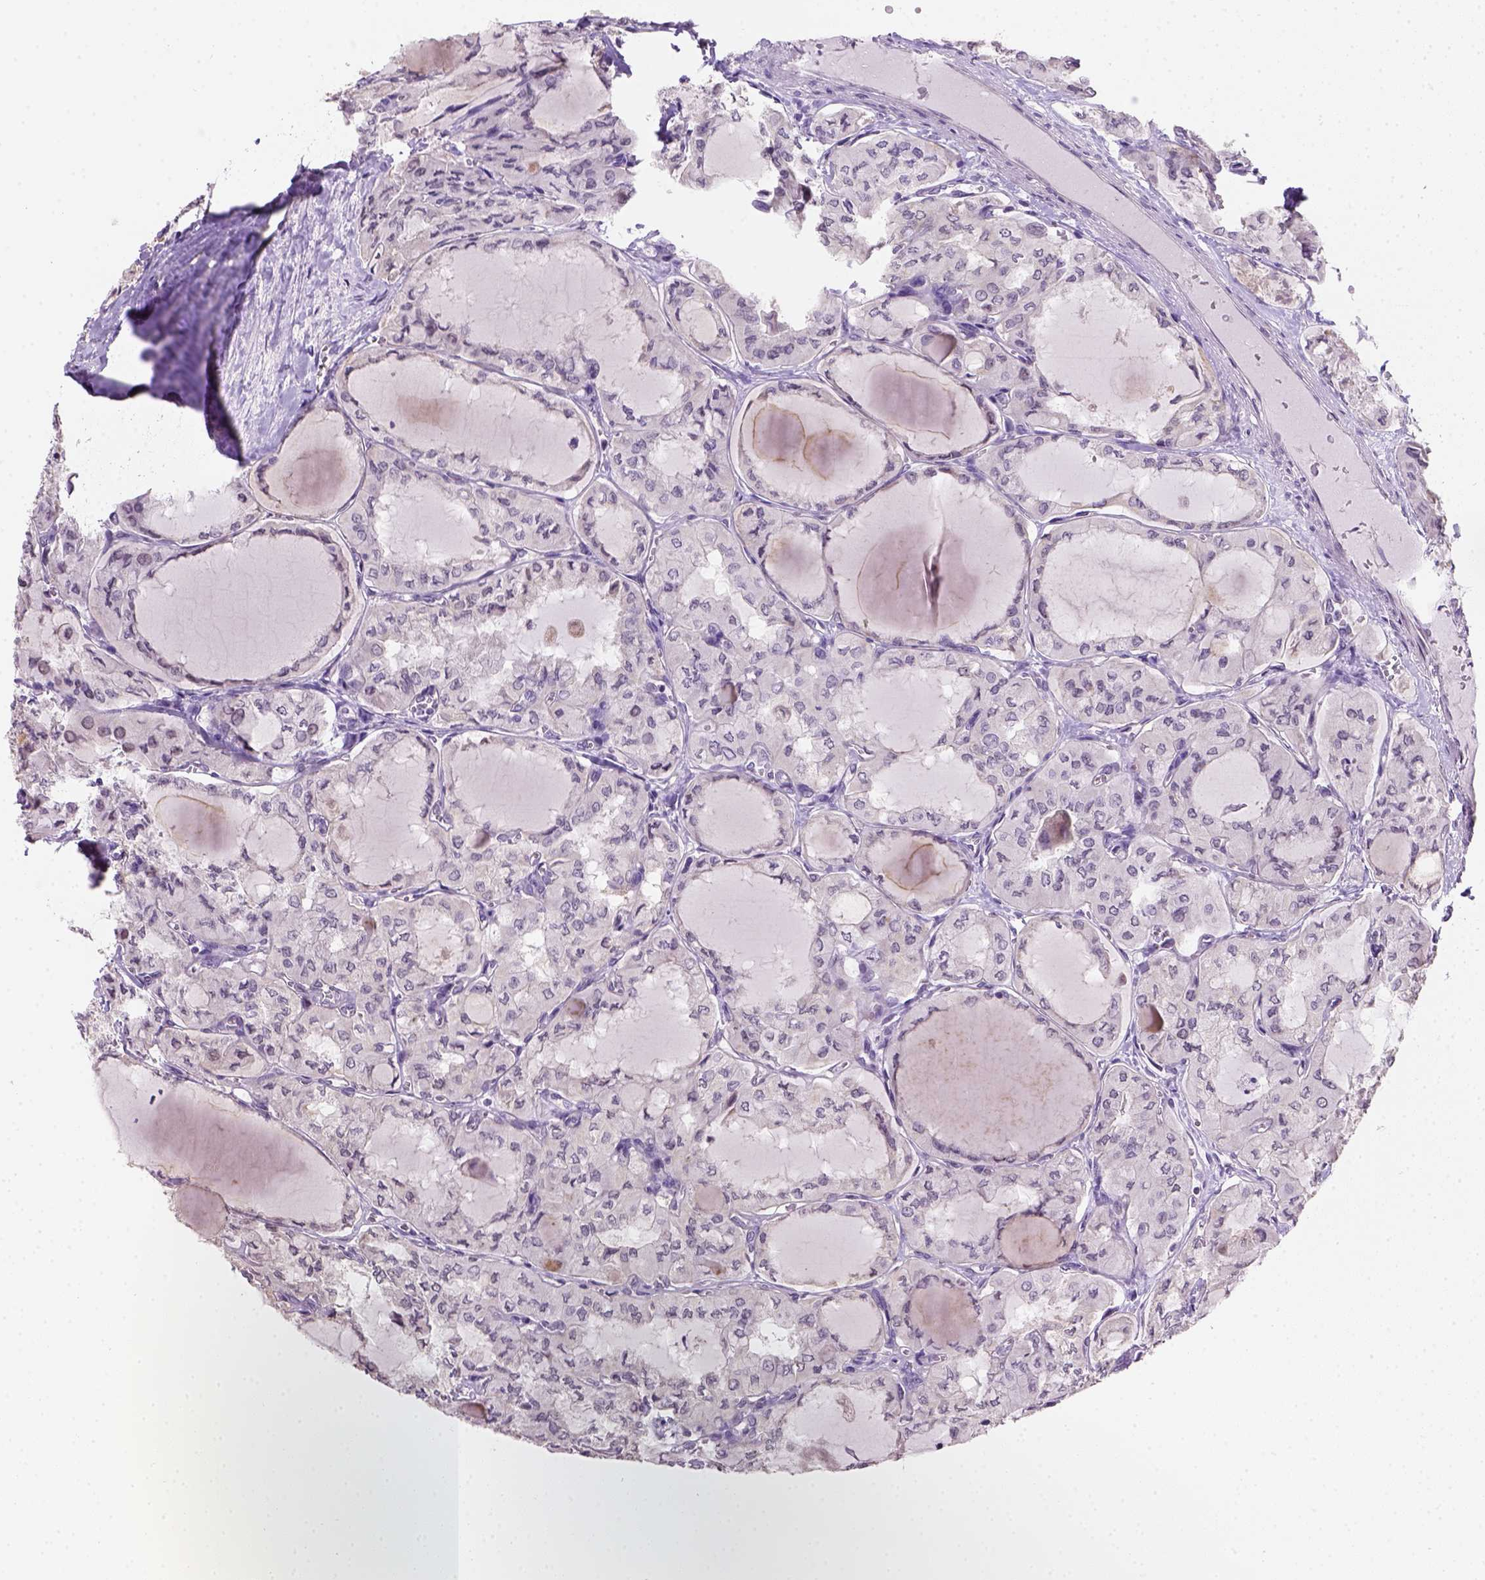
{"staining": {"intensity": "negative", "quantity": "none", "location": "none"}, "tissue": "thyroid cancer", "cell_type": "Tumor cells", "image_type": "cancer", "snomed": [{"axis": "morphology", "description": "Papillary adenocarcinoma, NOS"}, {"axis": "topography", "description": "Thyroid gland"}], "caption": "The micrograph shows no significant positivity in tumor cells of thyroid cancer (papillary adenocarcinoma). (DAB immunohistochemistry (IHC), high magnification).", "gene": "DDX50", "patient": {"sex": "male", "age": 20}}